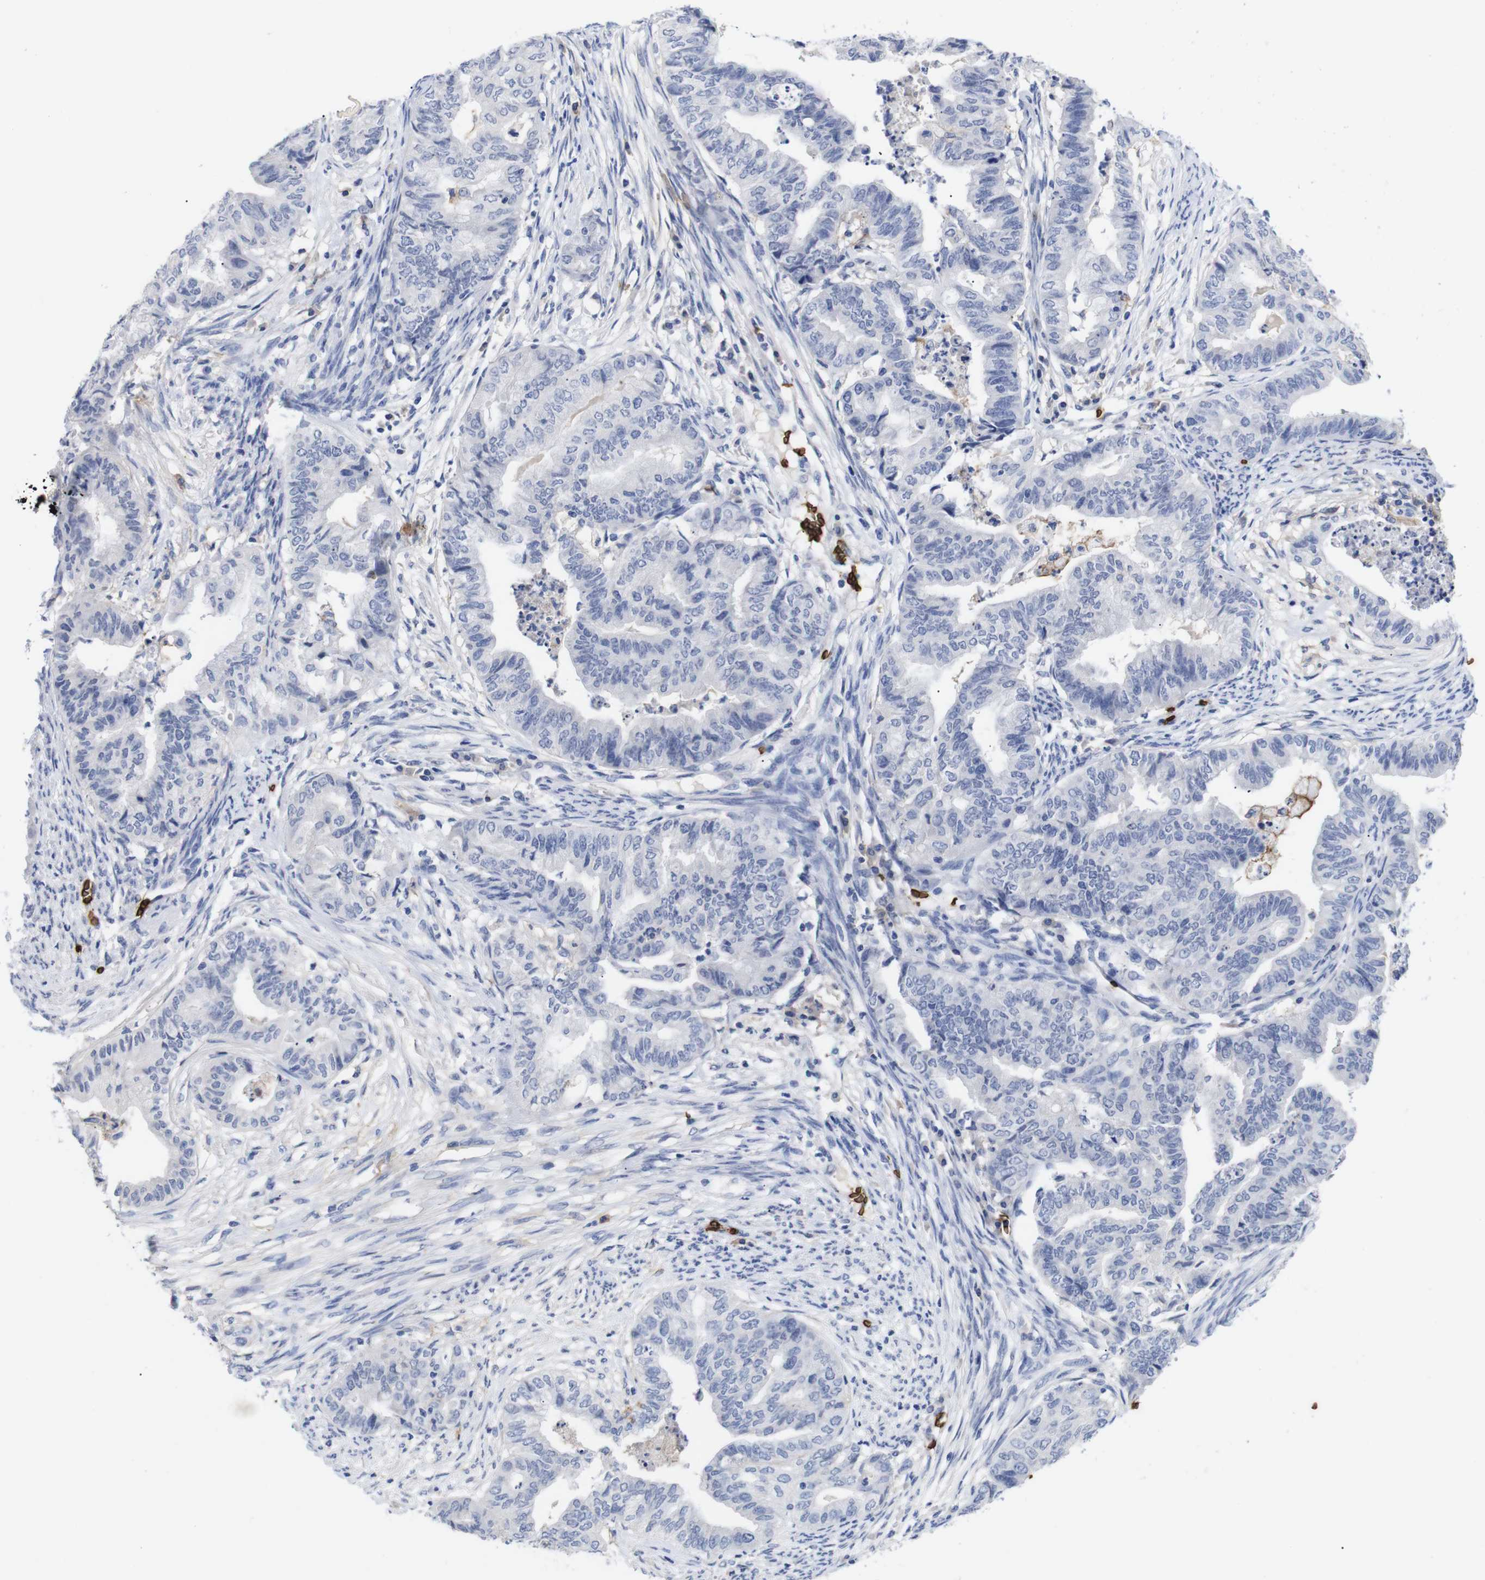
{"staining": {"intensity": "negative", "quantity": "none", "location": "none"}, "tissue": "endometrial cancer", "cell_type": "Tumor cells", "image_type": "cancer", "snomed": [{"axis": "morphology", "description": "Adenocarcinoma, NOS"}, {"axis": "topography", "description": "Endometrium"}], "caption": "IHC histopathology image of human endometrial cancer stained for a protein (brown), which shows no staining in tumor cells.", "gene": "S1PR2", "patient": {"sex": "female", "age": 79}}